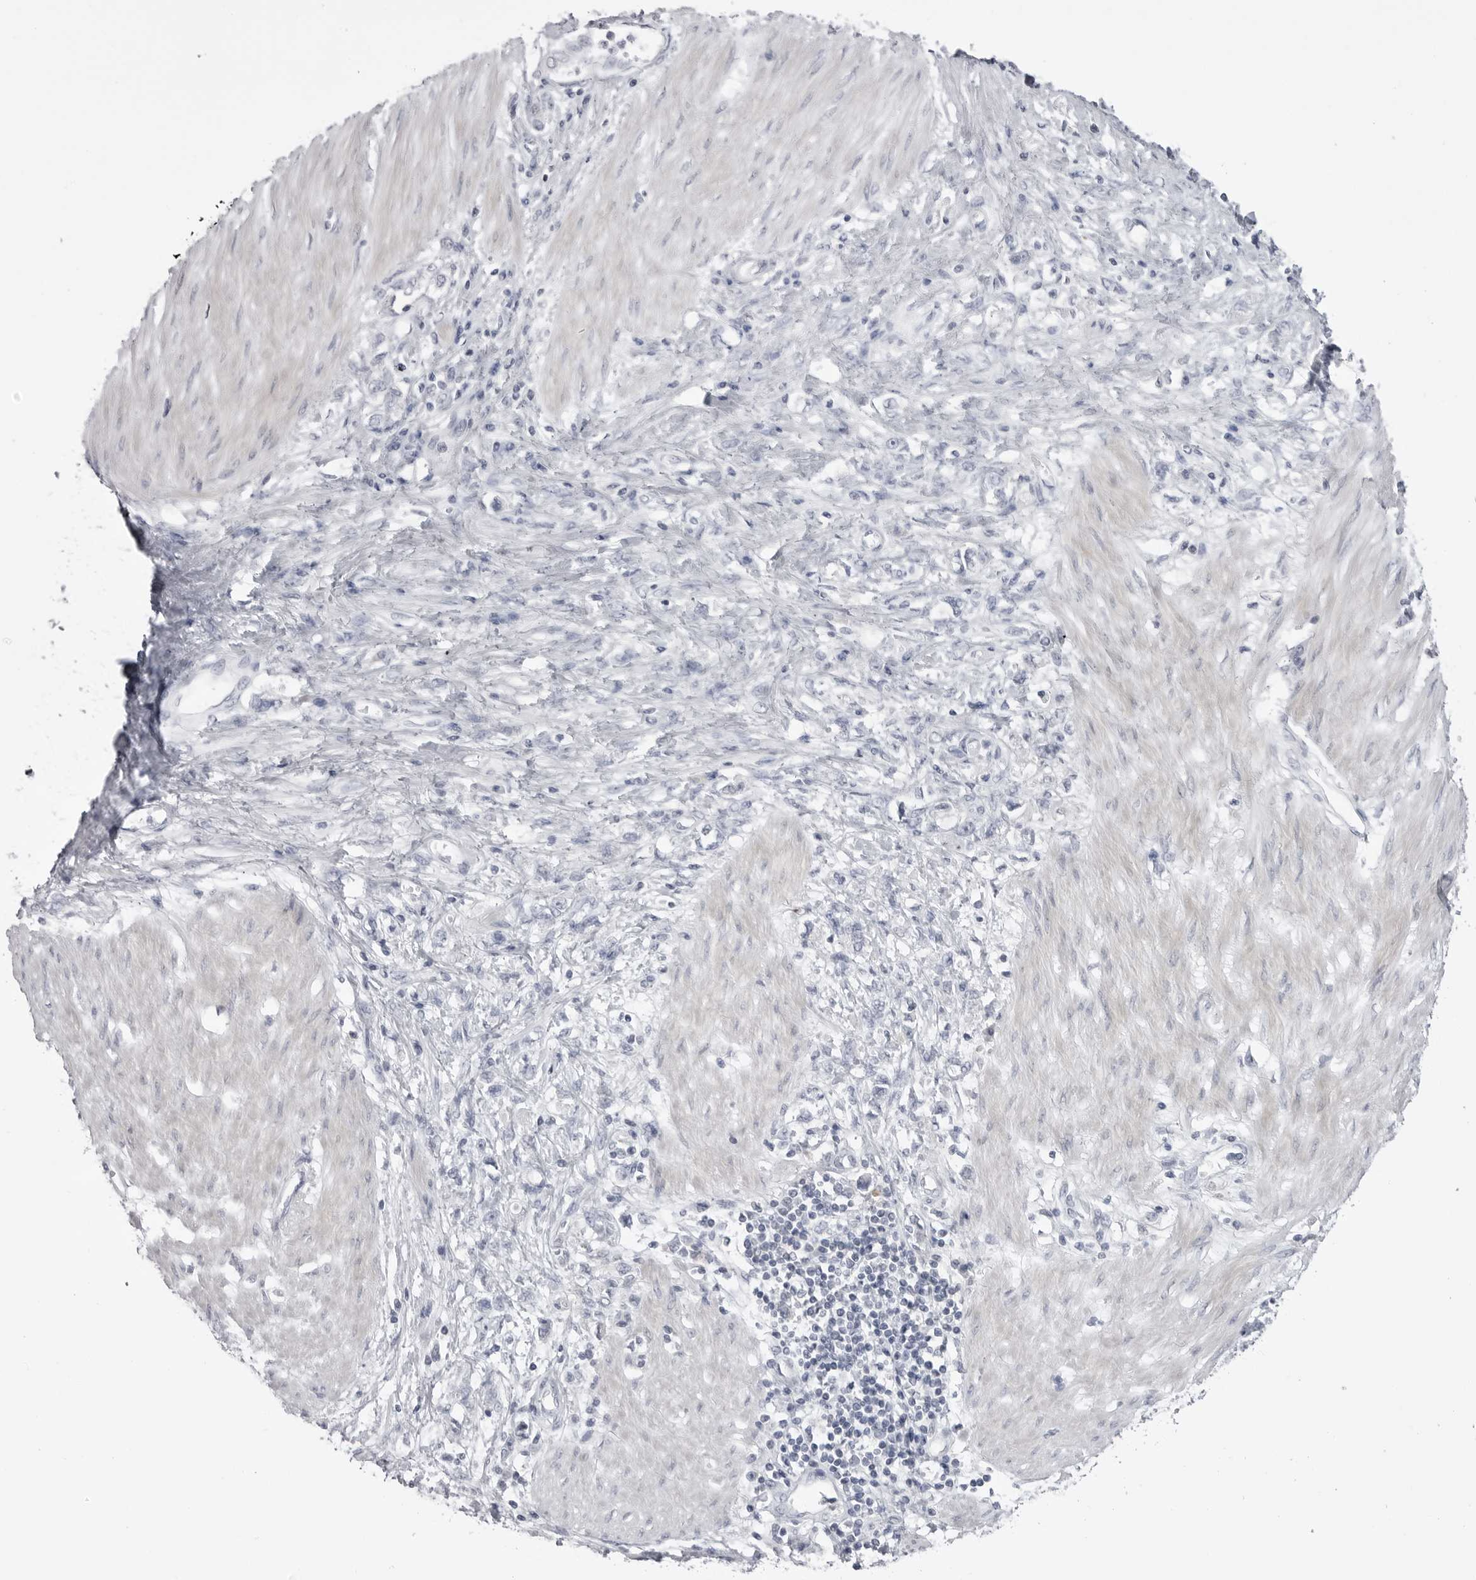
{"staining": {"intensity": "negative", "quantity": "none", "location": "none"}, "tissue": "stomach cancer", "cell_type": "Tumor cells", "image_type": "cancer", "snomed": [{"axis": "morphology", "description": "Adenocarcinoma, NOS"}, {"axis": "topography", "description": "Stomach"}], "caption": "This is an immunohistochemistry image of stomach adenocarcinoma. There is no staining in tumor cells.", "gene": "TUFM", "patient": {"sex": "female", "age": 76}}